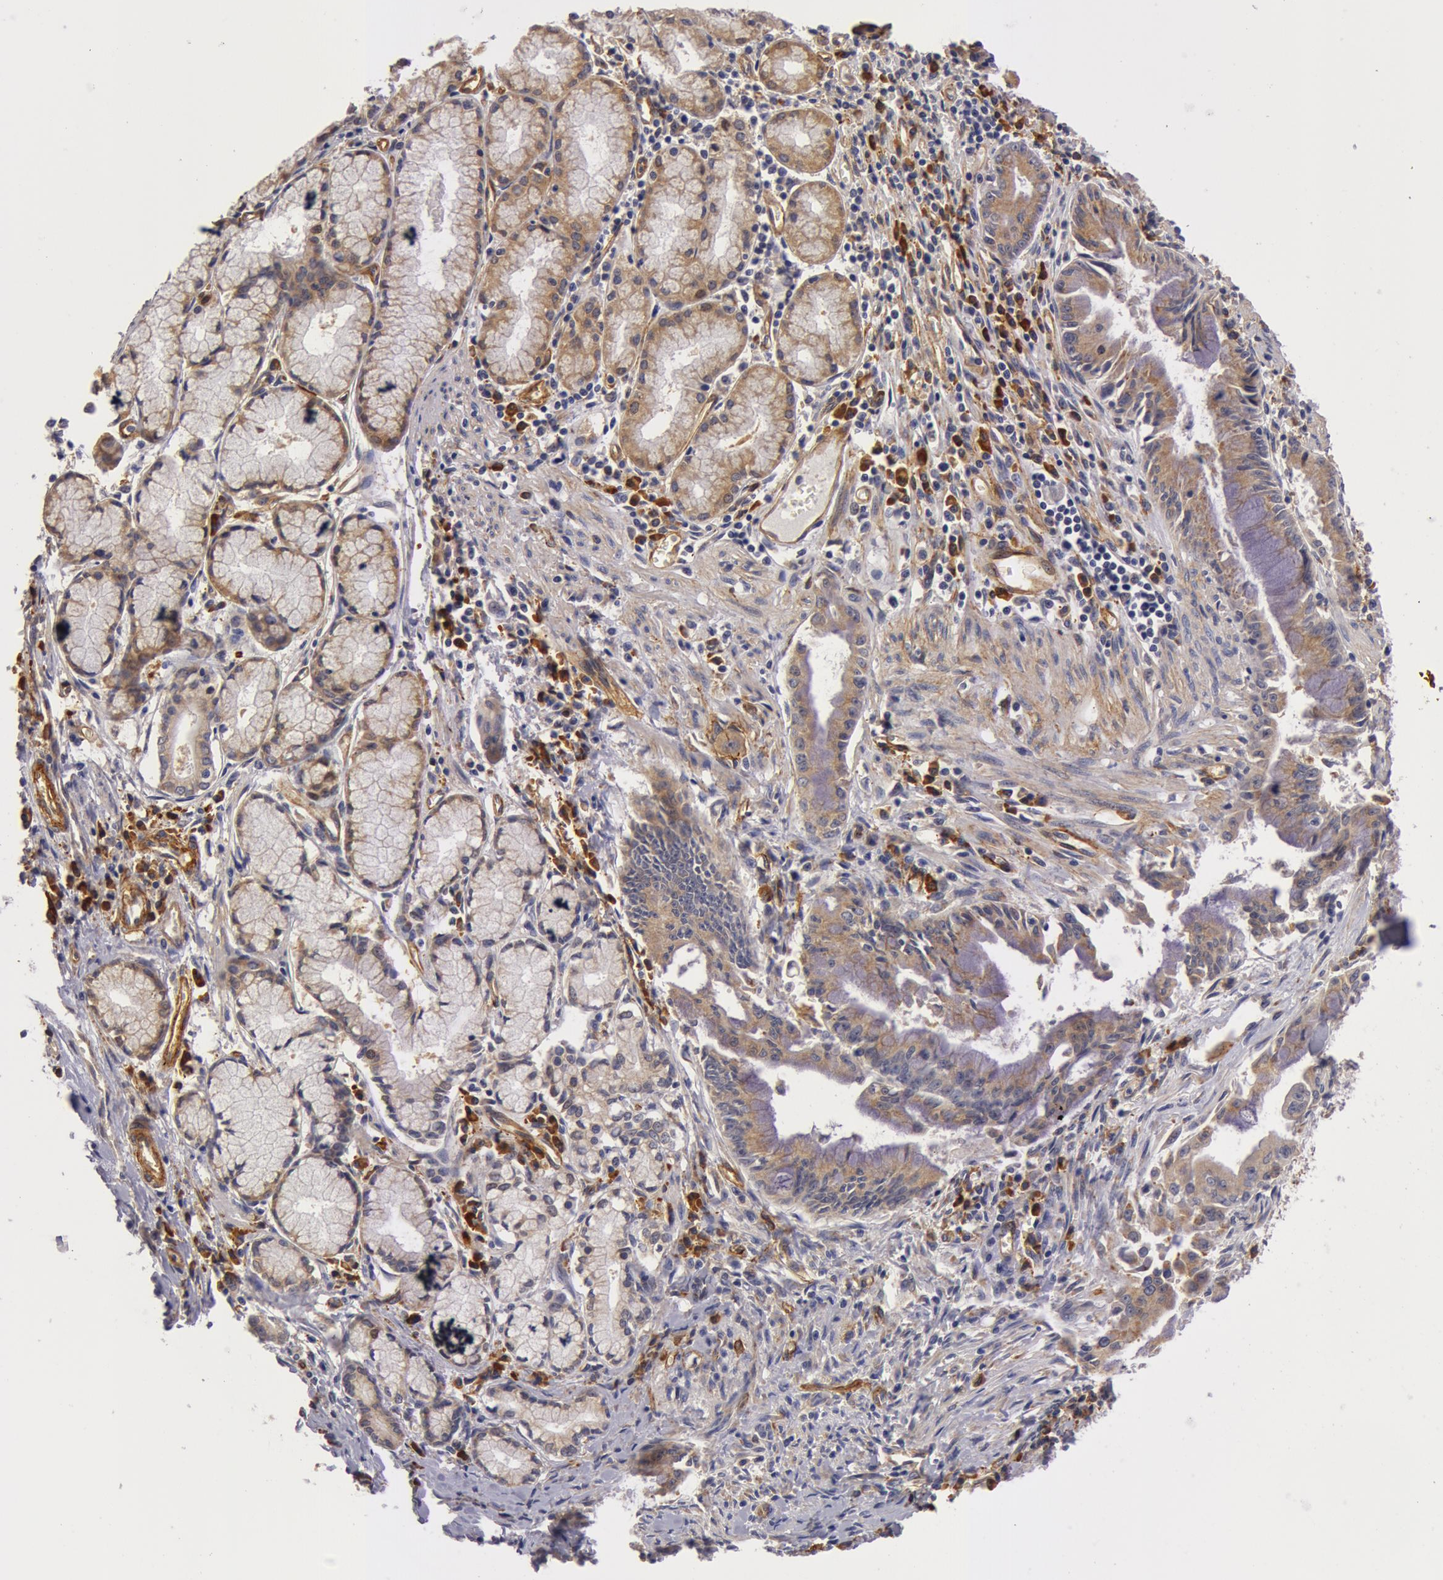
{"staining": {"intensity": "weak", "quantity": ">75%", "location": "cytoplasmic/membranous"}, "tissue": "pancreatic cancer", "cell_type": "Tumor cells", "image_type": "cancer", "snomed": [{"axis": "morphology", "description": "Adenocarcinoma, NOS"}, {"axis": "topography", "description": "Pancreas"}], "caption": "Immunohistochemistry of human adenocarcinoma (pancreatic) demonstrates low levels of weak cytoplasmic/membranous staining in approximately >75% of tumor cells.", "gene": "IL23A", "patient": {"sex": "male", "age": 59}}